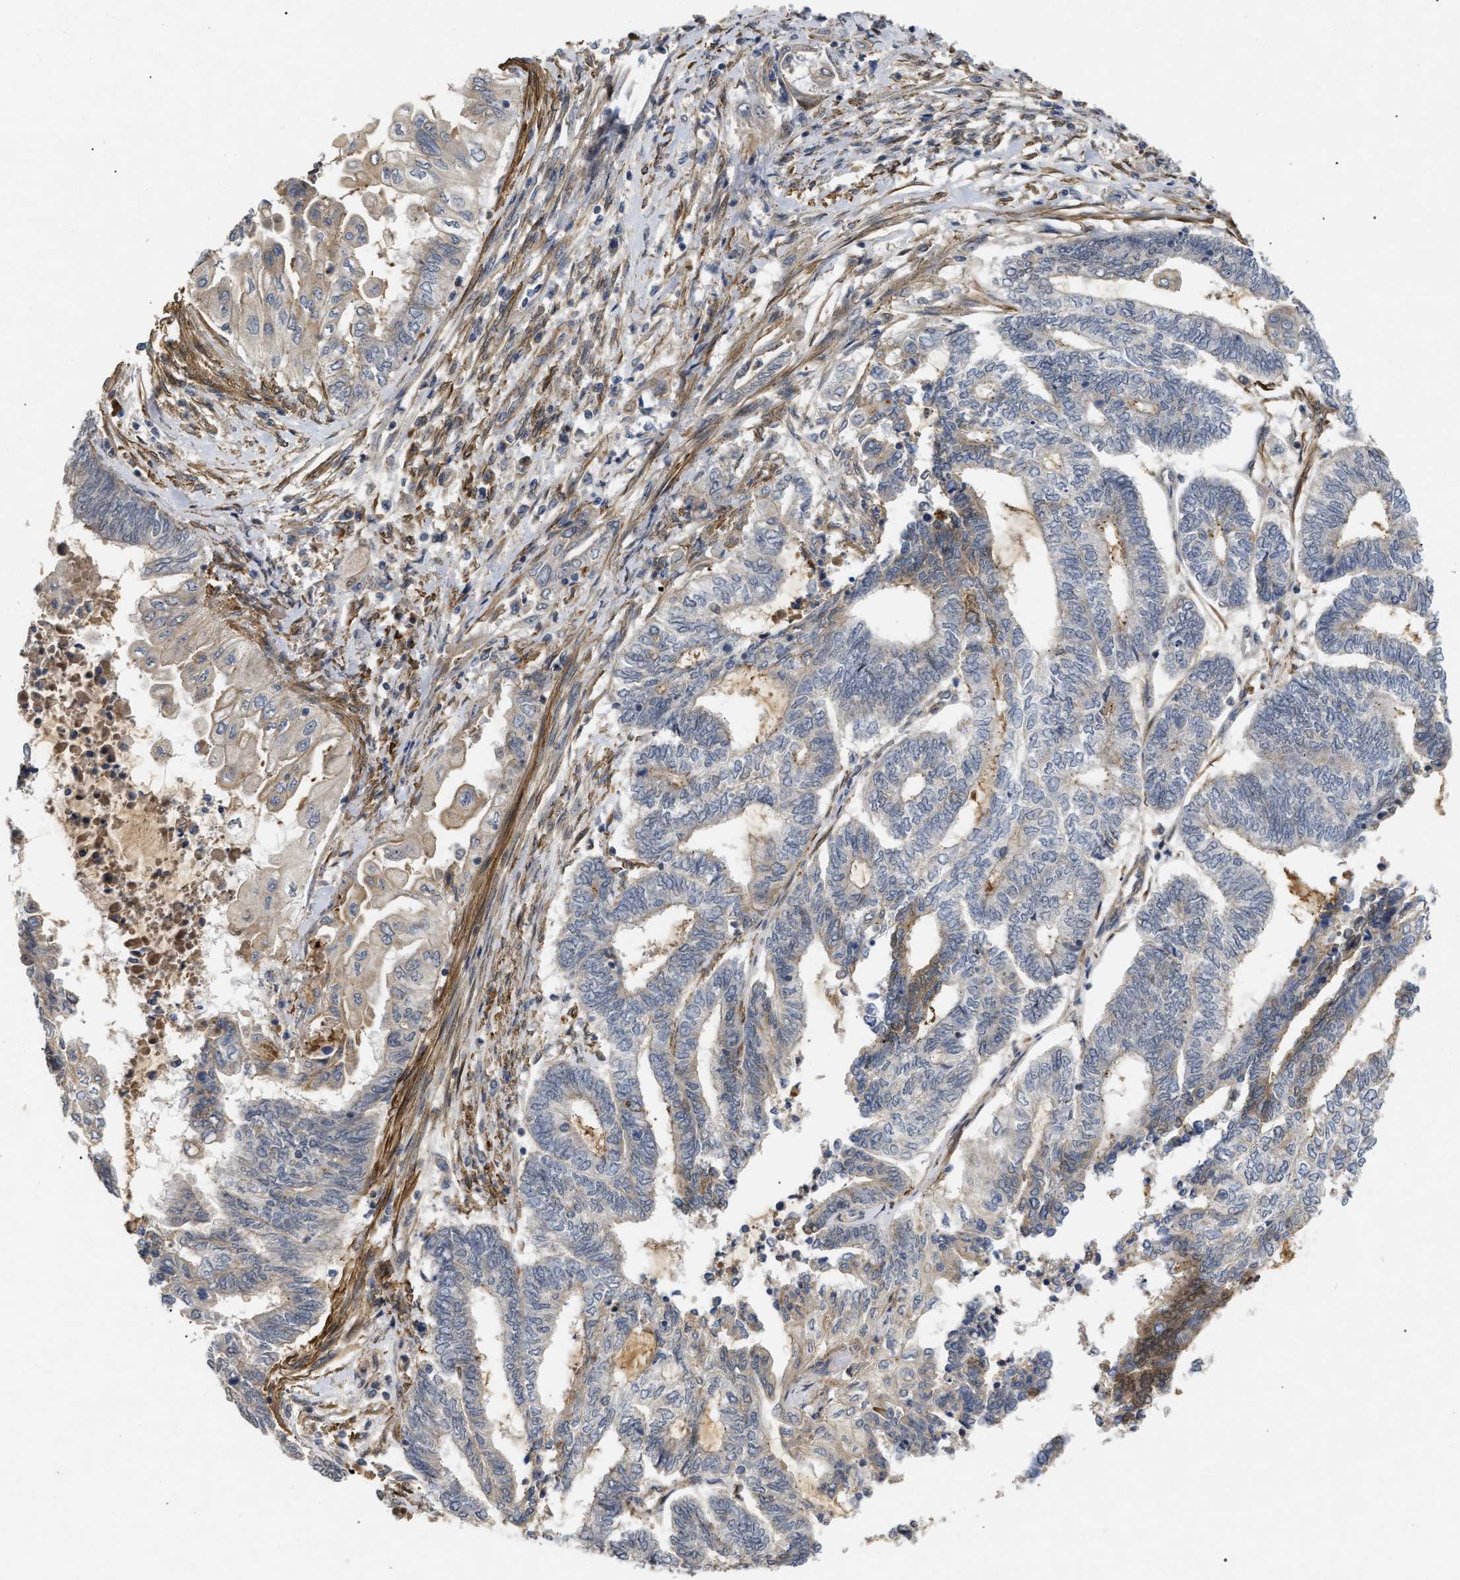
{"staining": {"intensity": "negative", "quantity": "none", "location": "none"}, "tissue": "endometrial cancer", "cell_type": "Tumor cells", "image_type": "cancer", "snomed": [{"axis": "morphology", "description": "Adenocarcinoma, NOS"}, {"axis": "topography", "description": "Uterus"}, {"axis": "topography", "description": "Endometrium"}], "caption": "Immunohistochemistry (IHC) of human endometrial cancer shows no expression in tumor cells.", "gene": "ST6GALNAC6", "patient": {"sex": "female", "age": 70}}